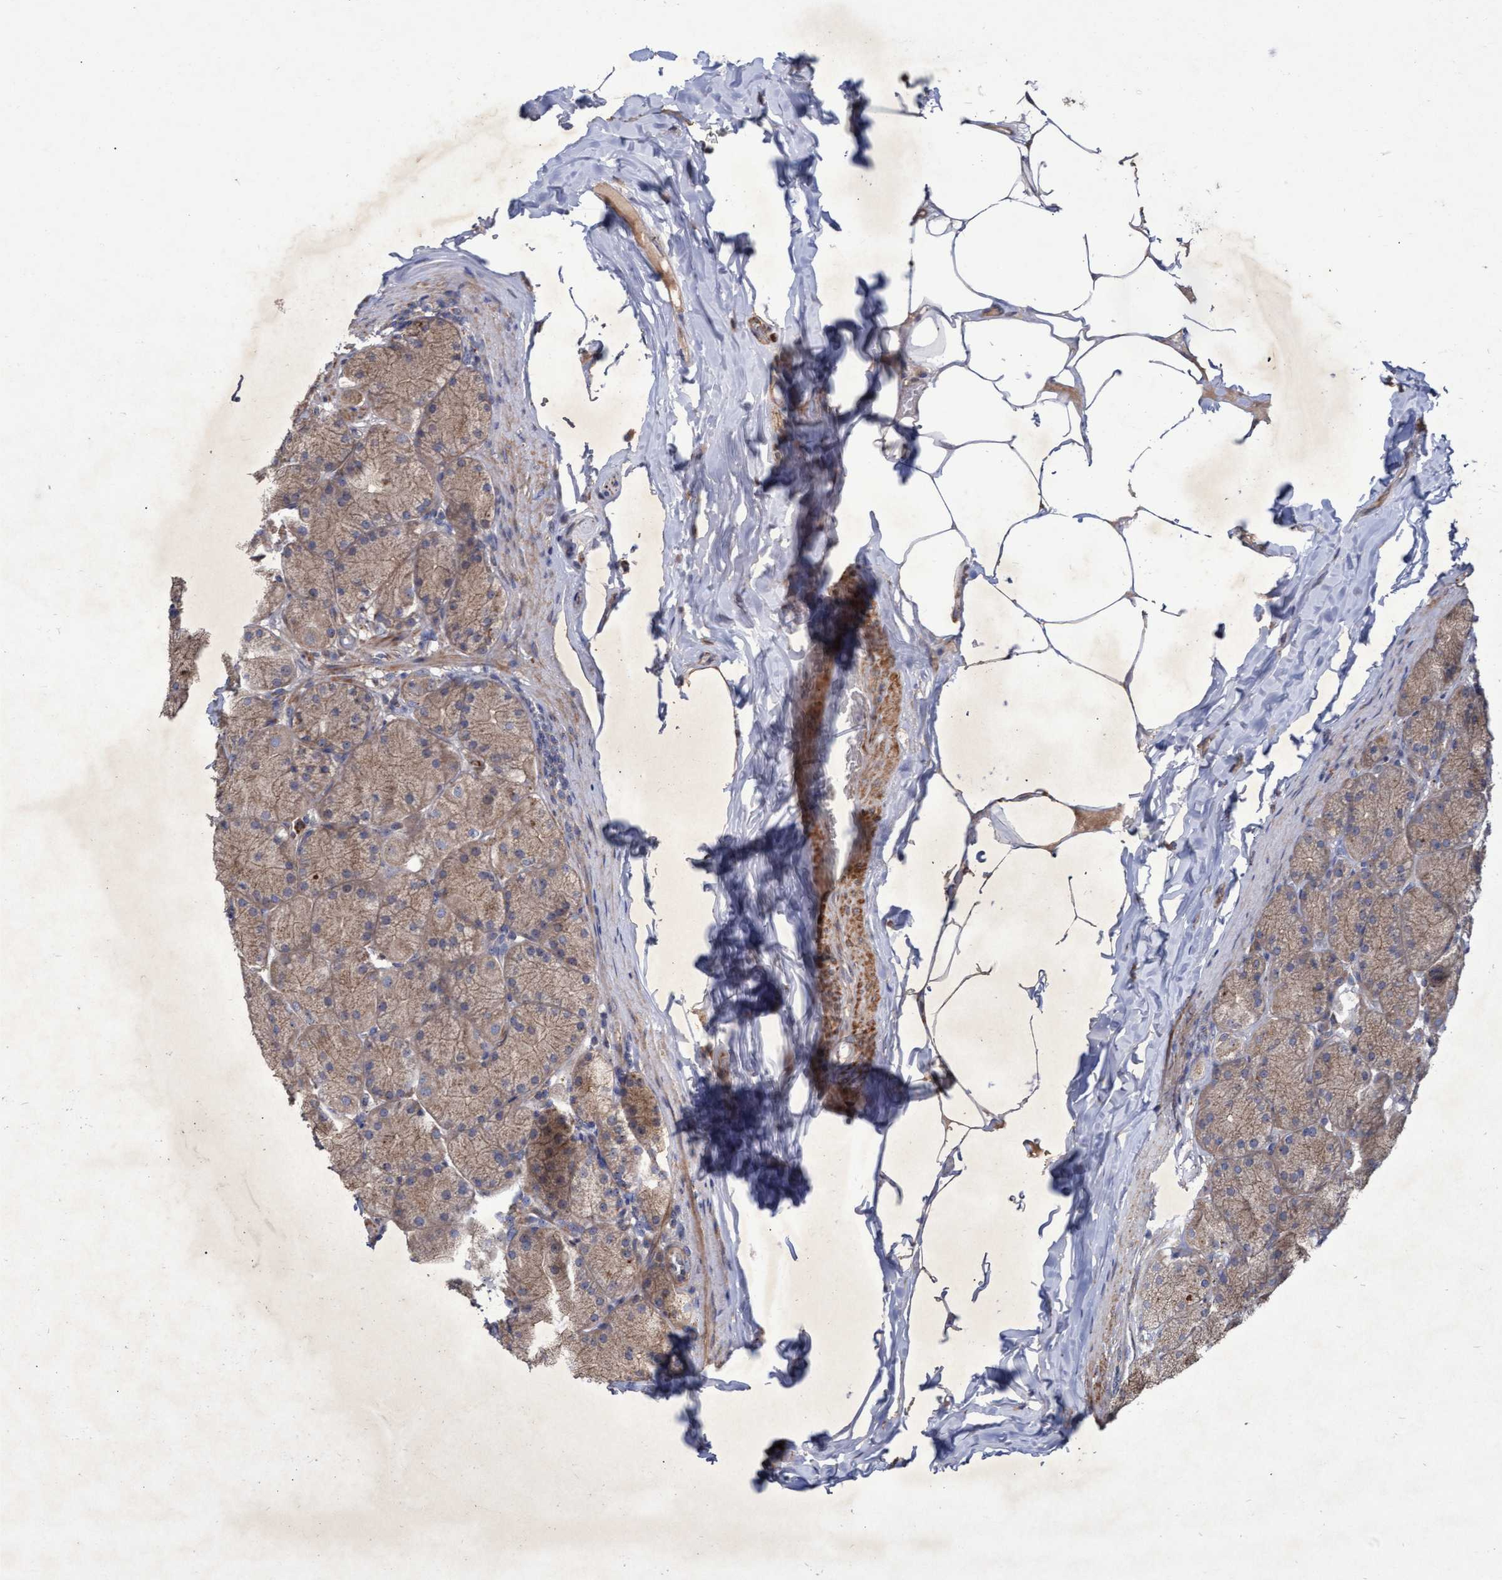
{"staining": {"intensity": "moderate", "quantity": ">75%", "location": "cytoplasmic/membranous"}, "tissue": "stomach", "cell_type": "Glandular cells", "image_type": "normal", "snomed": [{"axis": "morphology", "description": "Normal tissue, NOS"}, {"axis": "topography", "description": "Stomach, upper"}], "caption": "Brown immunohistochemical staining in unremarkable stomach reveals moderate cytoplasmic/membranous staining in approximately >75% of glandular cells. (DAB (3,3'-diaminobenzidine) IHC with brightfield microscopy, high magnification).", "gene": "ABCF2", "patient": {"sex": "female", "age": 56}}